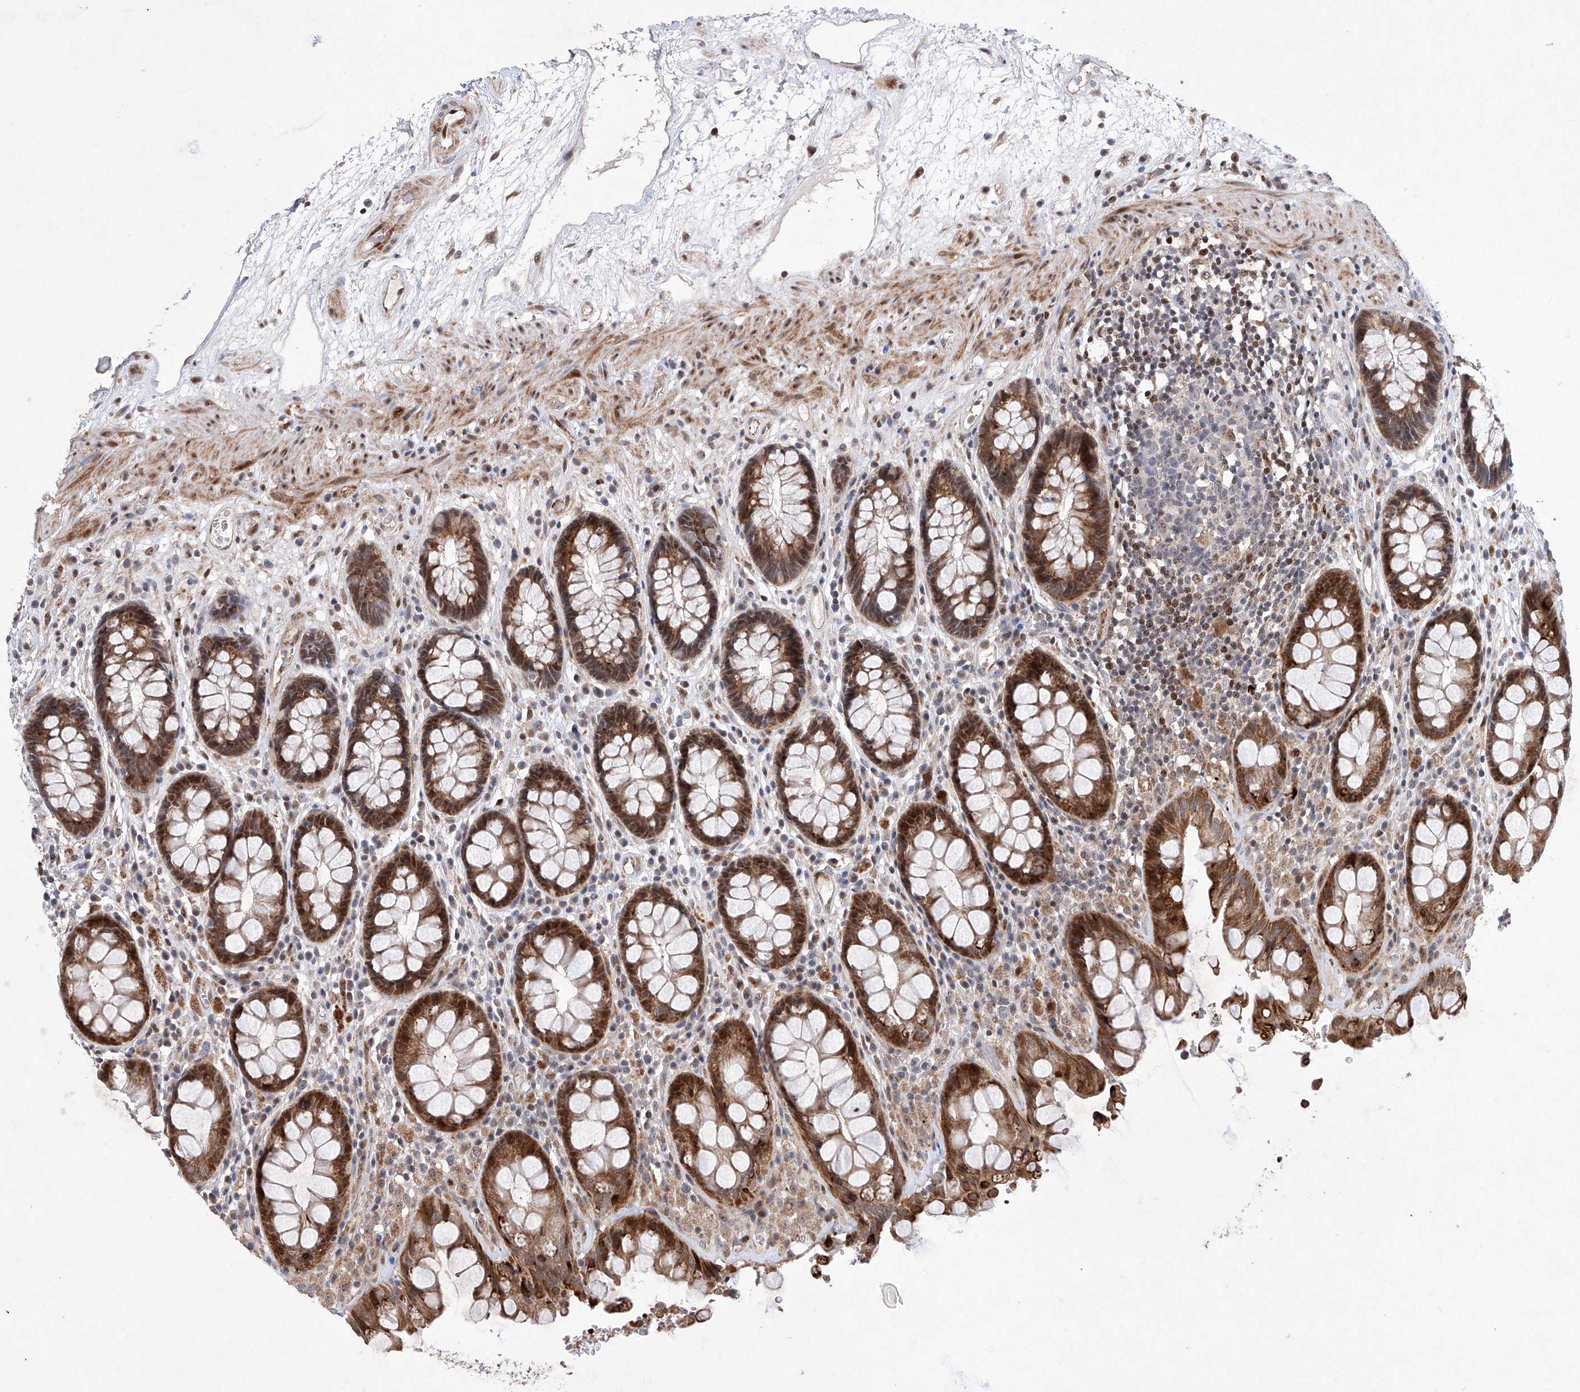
{"staining": {"intensity": "strong", "quantity": ">75%", "location": "cytoplasmic/membranous,nuclear"}, "tissue": "rectum", "cell_type": "Glandular cells", "image_type": "normal", "snomed": [{"axis": "morphology", "description": "Normal tissue, NOS"}, {"axis": "topography", "description": "Rectum"}], "caption": "Immunohistochemistry staining of normal rectum, which reveals high levels of strong cytoplasmic/membranous,nuclear staining in approximately >75% of glandular cells indicating strong cytoplasmic/membranous,nuclear protein expression. The staining was performed using DAB (brown) for protein detection and nuclei were counterstained in hematoxylin (blue).", "gene": "AFG1L", "patient": {"sex": "male", "age": 64}}